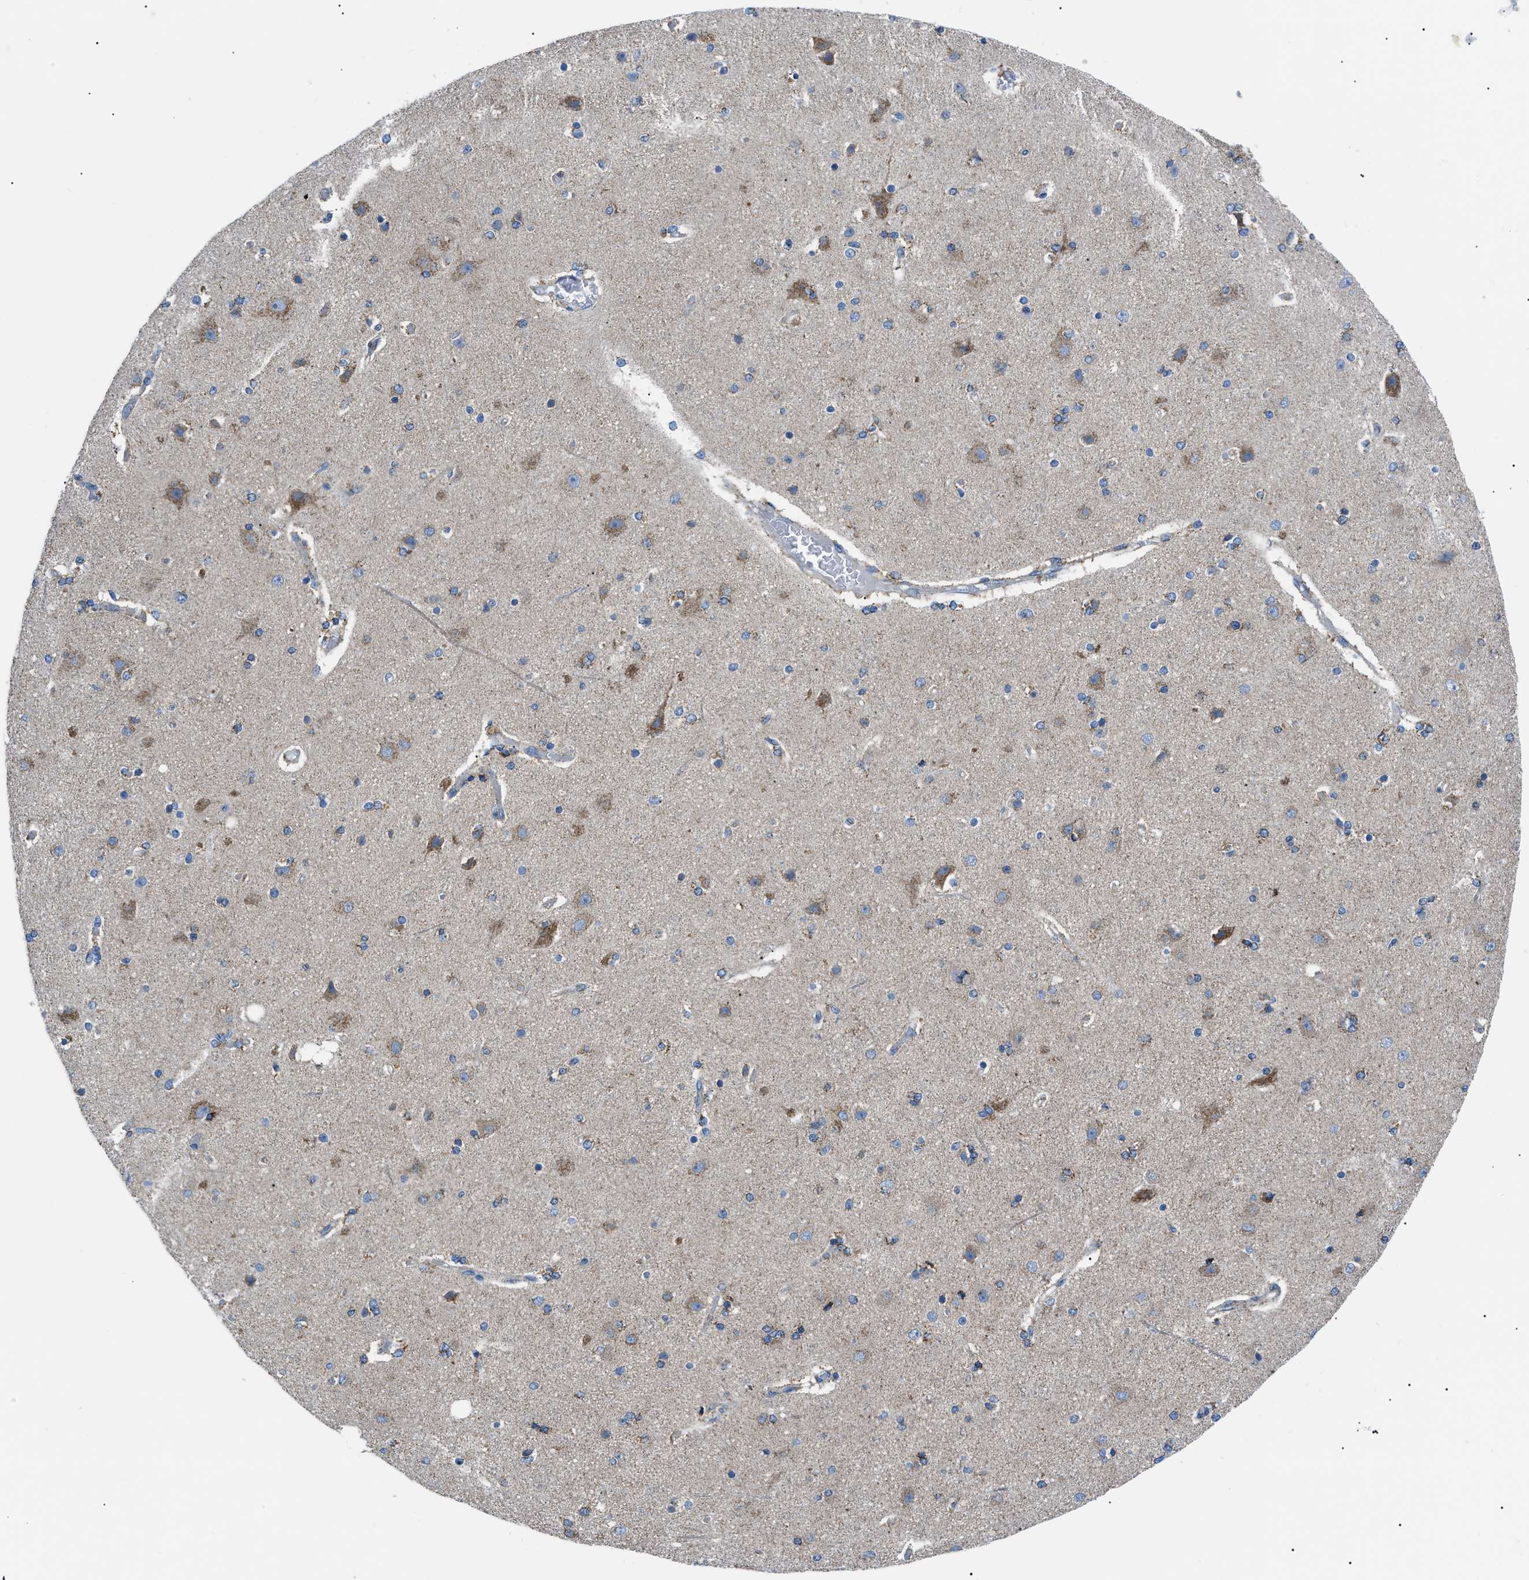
{"staining": {"intensity": "moderate", "quantity": "25%-75%", "location": "cytoplasmic/membranous"}, "tissue": "cerebral cortex", "cell_type": "Endothelial cells", "image_type": "normal", "snomed": [{"axis": "morphology", "description": "Normal tissue, NOS"}, {"axis": "topography", "description": "Cerebral cortex"}], "caption": "Normal cerebral cortex displays moderate cytoplasmic/membranous expression in about 25%-75% of endothelial cells.", "gene": "PHB2", "patient": {"sex": "female", "age": 54}}